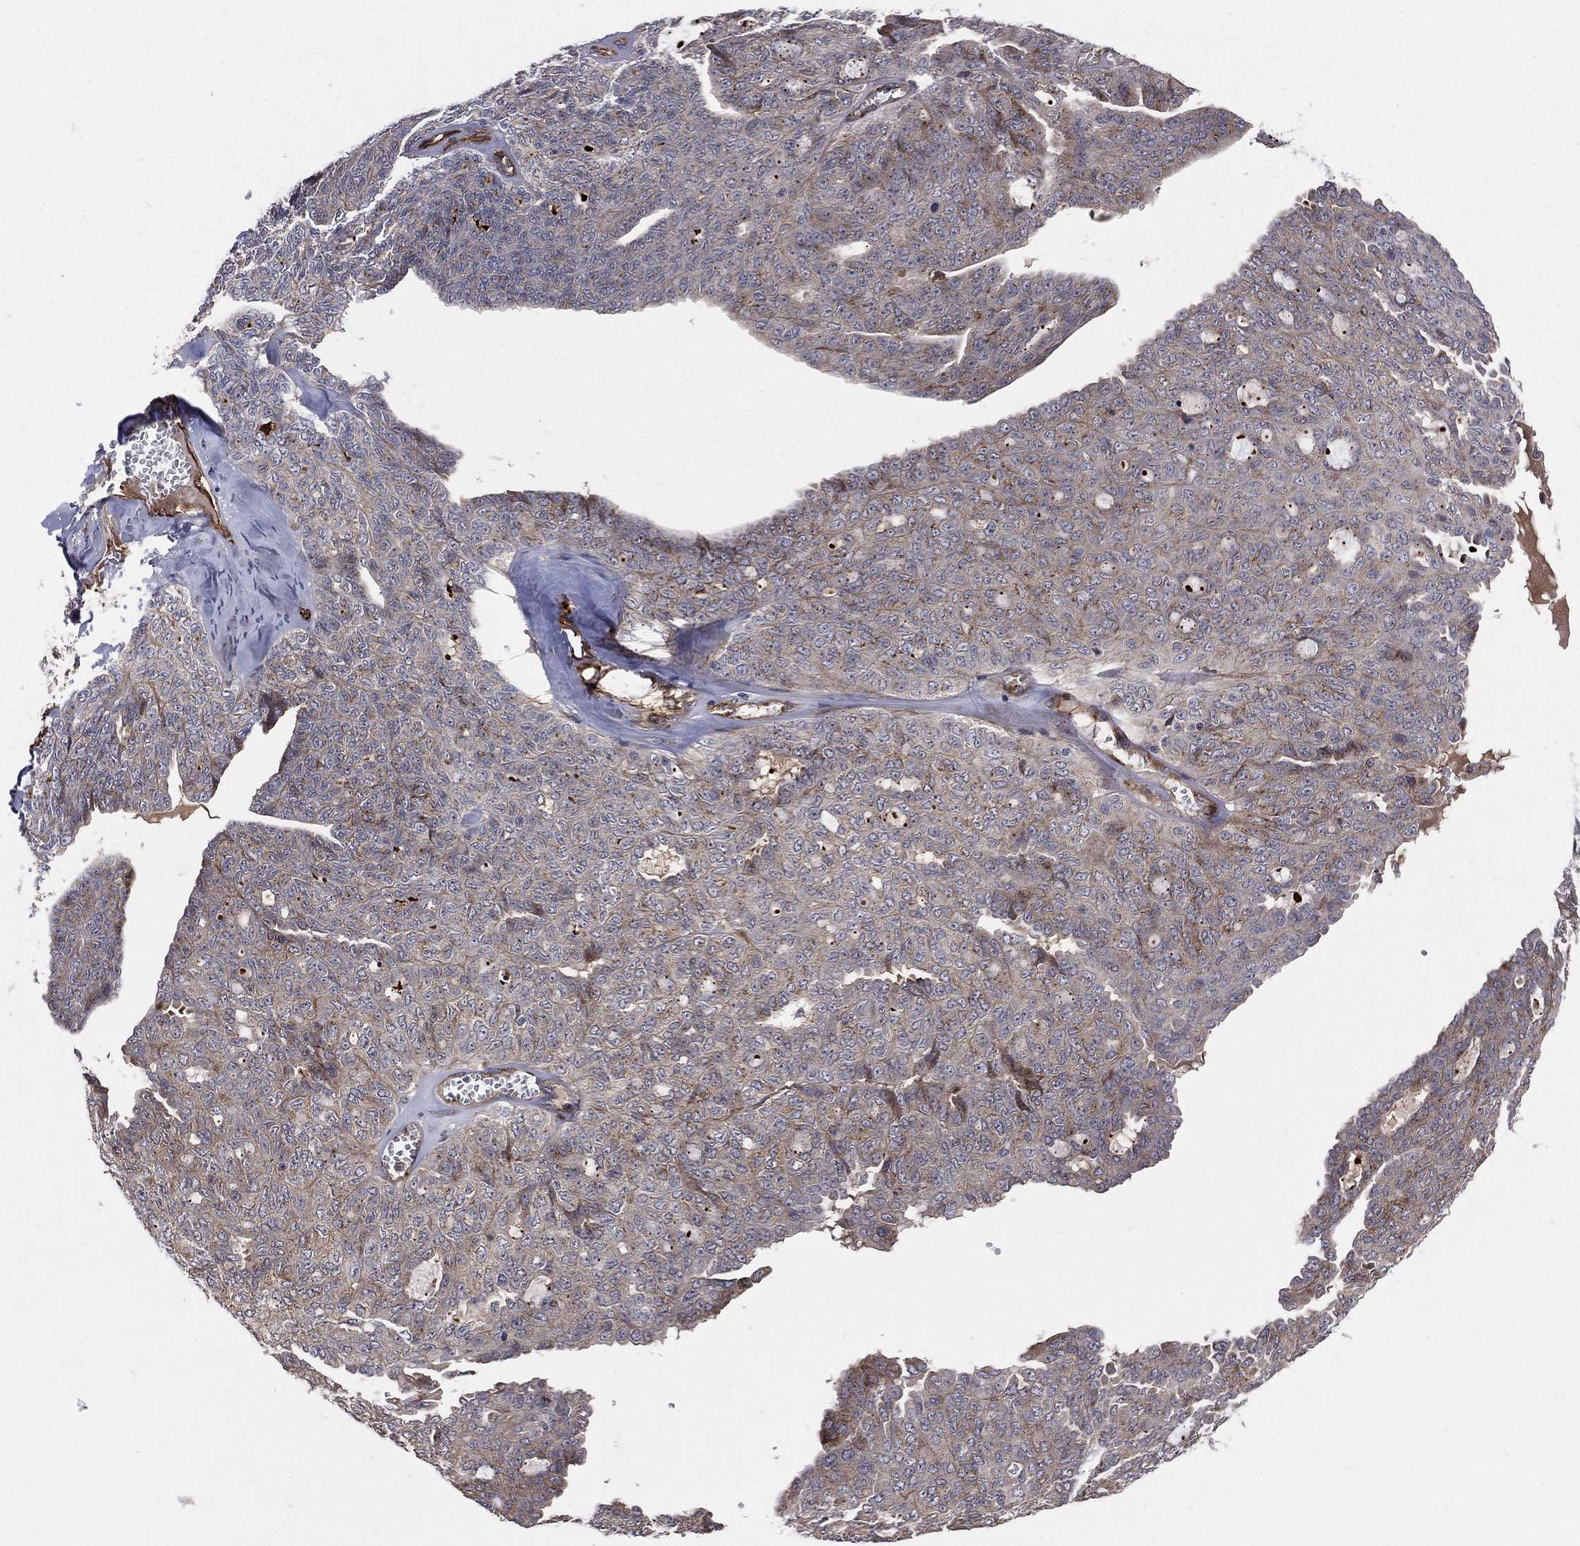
{"staining": {"intensity": "weak", "quantity": "<25%", "location": "cytoplasmic/membranous"}, "tissue": "ovarian cancer", "cell_type": "Tumor cells", "image_type": "cancer", "snomed": [{"axis": "morphology", "description": "Cystadenocarcinoma, serous, NOS"}, {"axis": "topography", "description": "Ovary"}], "caption": "High magnification brightfield microscopy of ovarian serous cystadenocarcinoma stained with DAB (brown) and counterstained with hematoxylin (blue): tumor cells show no significant positivity.", "gene": "ENTPD1", "patient": {"sex": "female", "age": 71}}